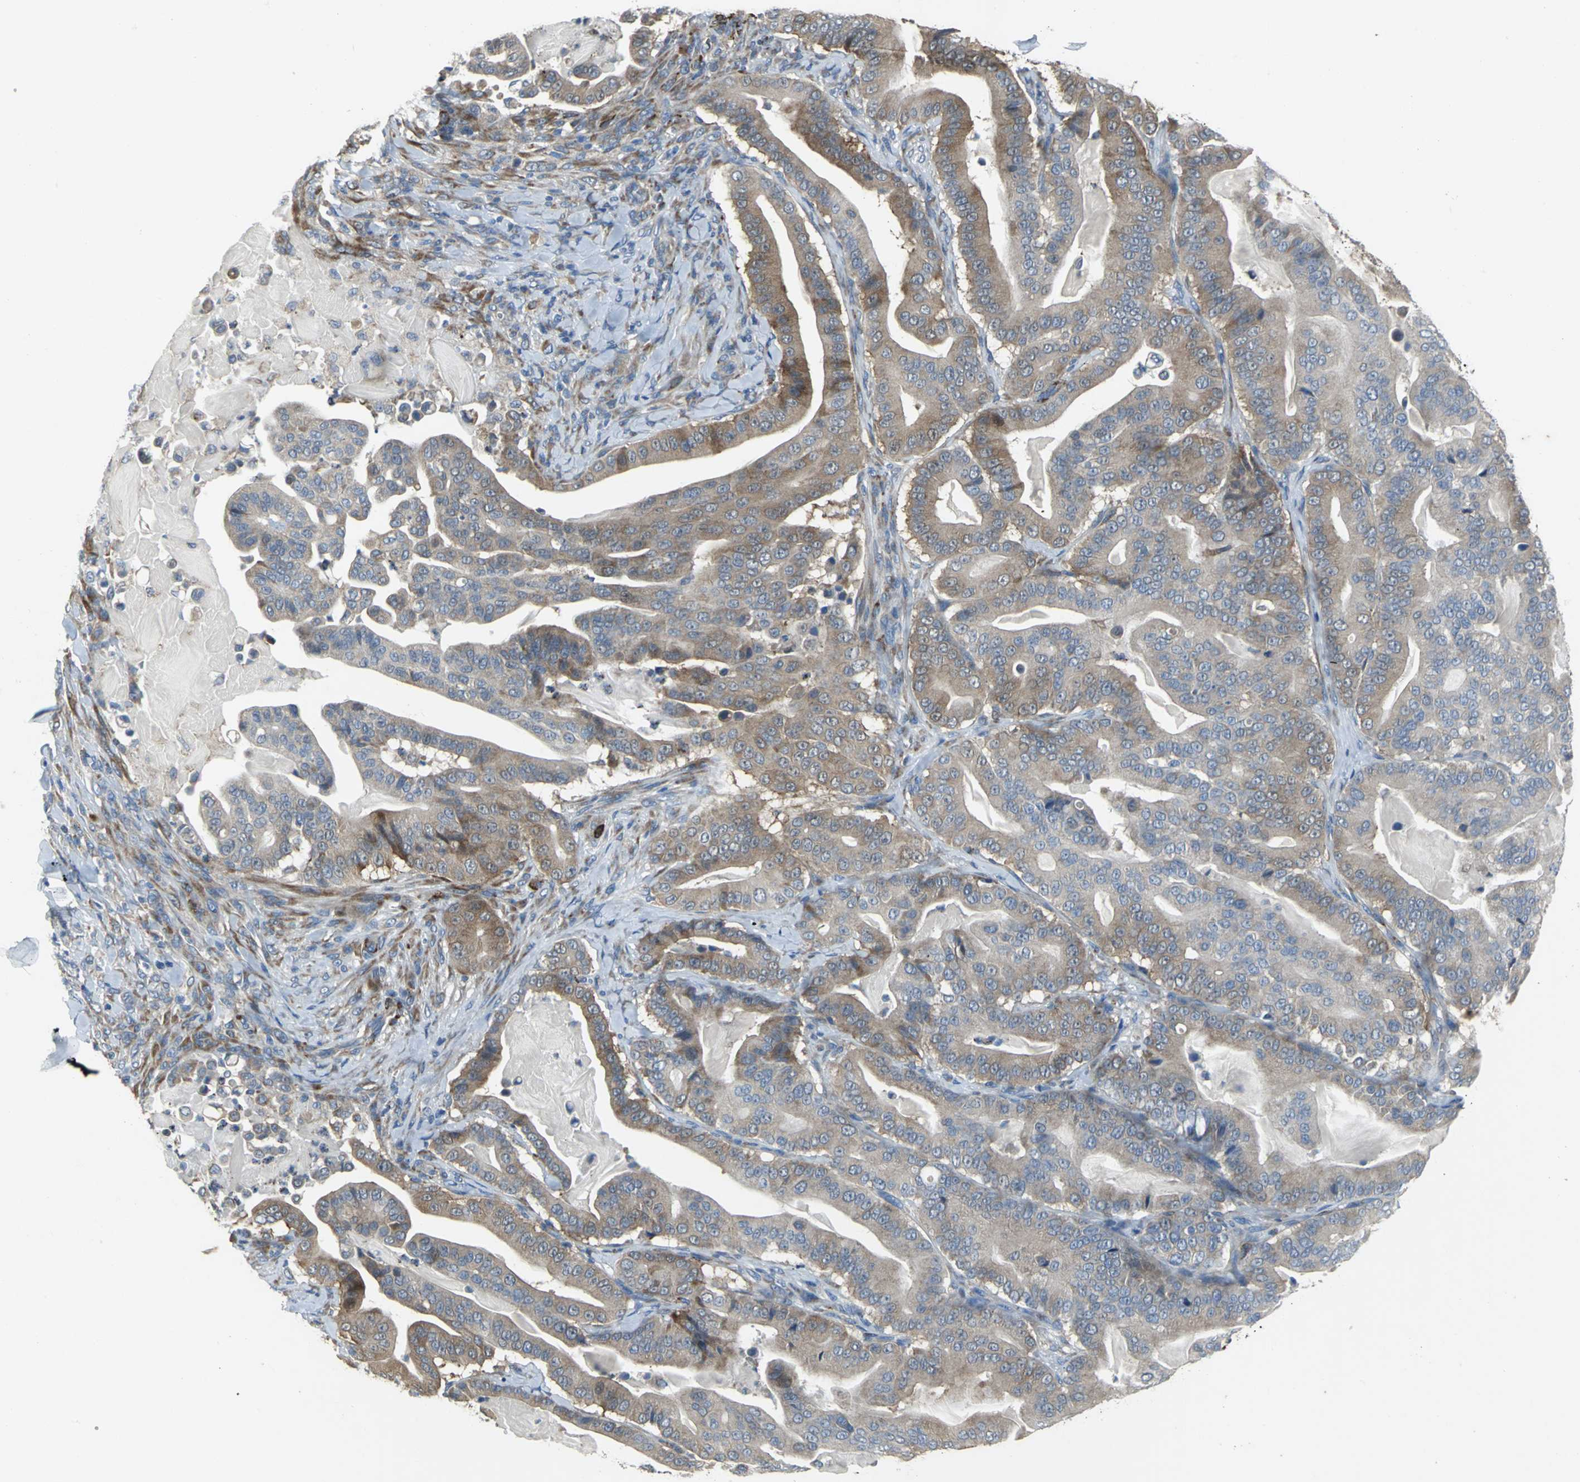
{"staining": {"intensity": "moderate", "quantity": "25%-75%", "location": "cytoplasmic/membranous"}, "tissue": "pancreatic cancer", "cell_type": "Tumor cells", "image_type": "cancer", "snomed": [{"axis": "morphology", "description": "Adenocarcinoma, NOS"}, {"axis": "topography", "description": "Pancreas"}], "caption": "Pancreatic cancer (adenocarcinoma) stained with immunohistochemistry (IHC) exhibits moderate cytoplasmic/membranous expression in about 25%-75% of tumor cells. Using DAB (brown) and hematoxylin (blue) stains, captured at high magnification using brightfield microscopy.", "gene": "EIF5A", "patient": {"sex": "male", "age": 63}}